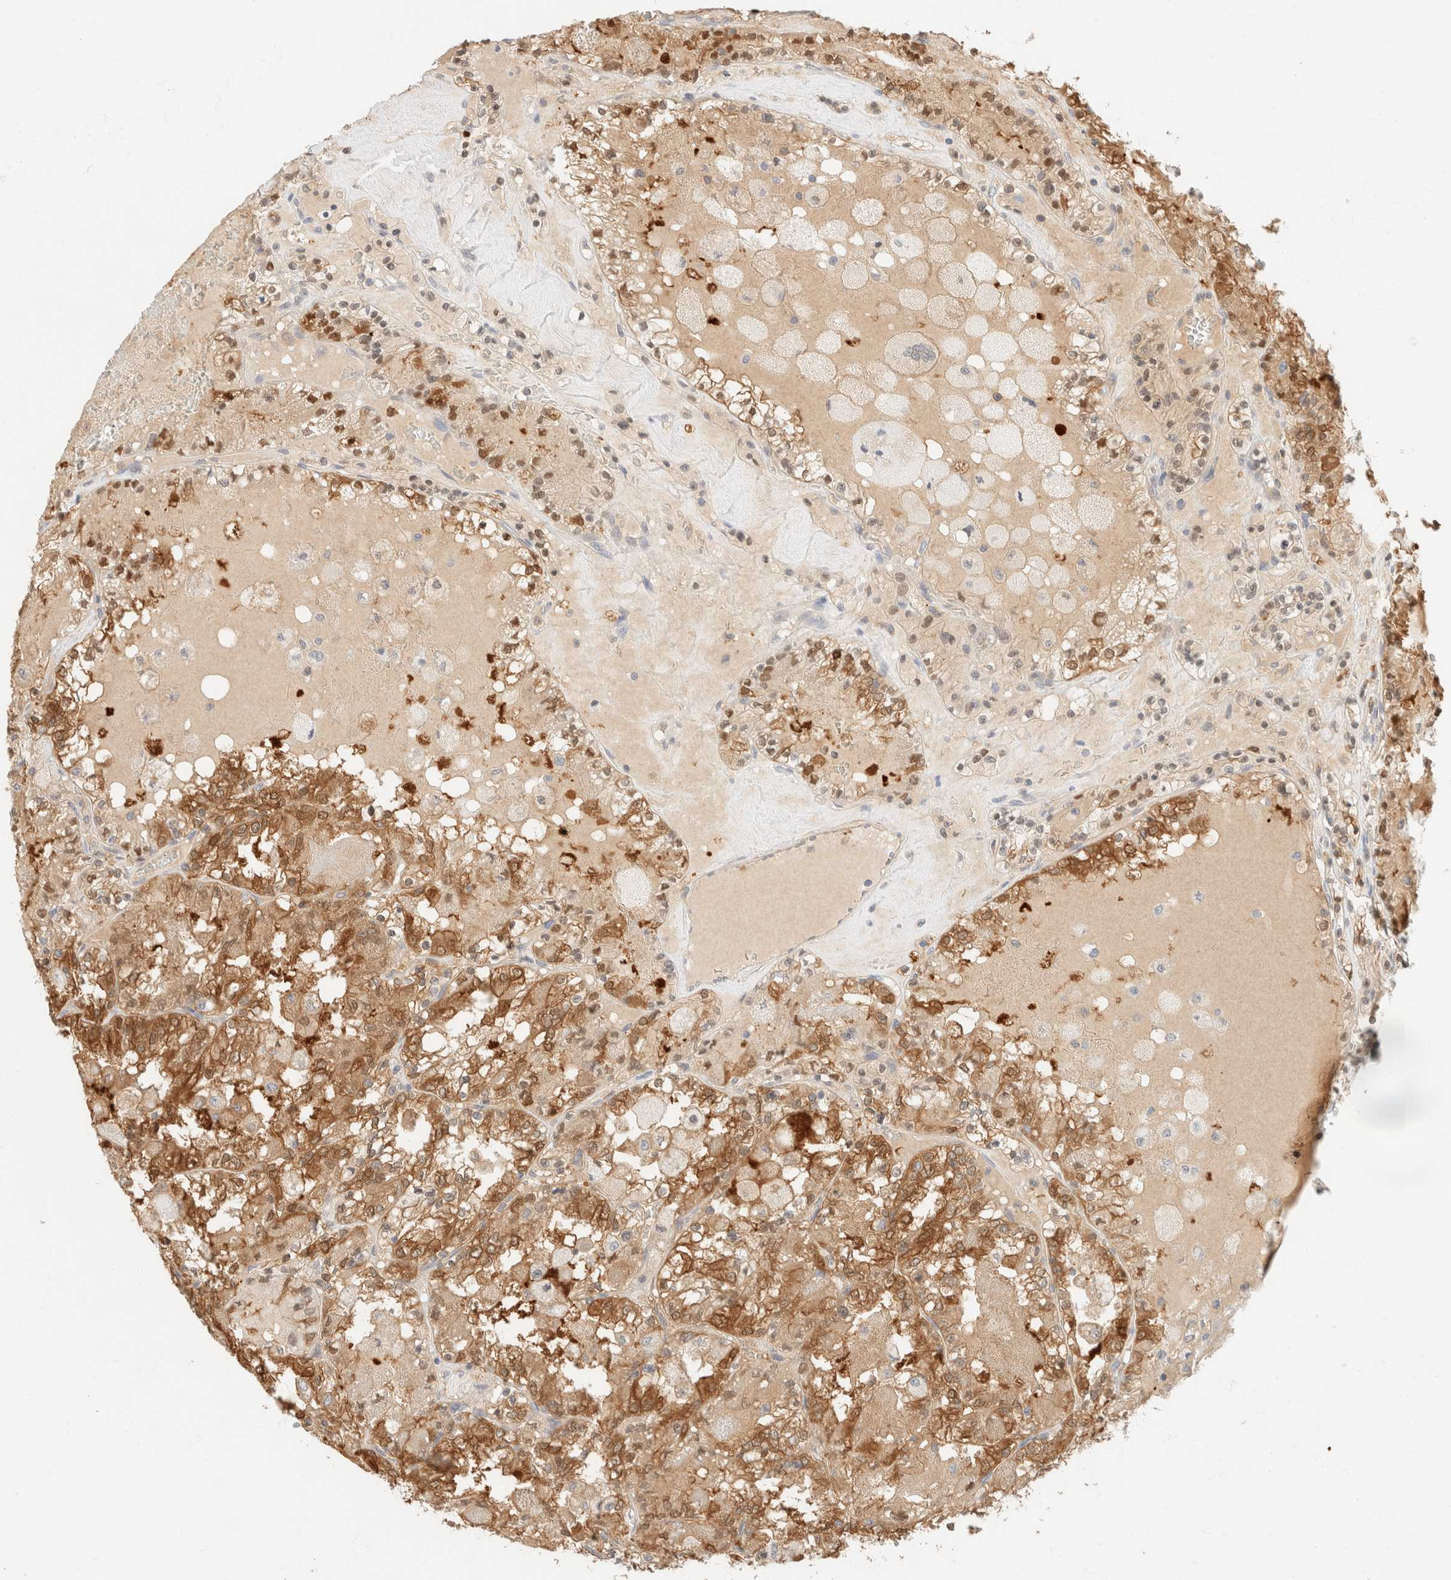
{"staining": {"intensity": "moderate", "quantity": ">75%", "location": "cytoplasmic/membranous"}, "tissue": "renal cancer", "cell_type": "Tumor cells", "image_type": "cancer", "snomed": [{"axis": "morphology", "description": "Adenocarcinoma, NOS"}, {"axis": "topography", "description": "Kidney"}], "caption": "A brown stain highlights moderate cytoplasmic/membranous expression of a protein in human renal cancer (adenocarcinoma) tumor cells. The staining was performed using DAB (3,3'-diaminobenzidine) to visualize the protein expression in brown, while the nuclei were stained in blue with hematoxylin (Magnification: 20x).", "gene": "GPI", "patient": {"sex": "female", "age": 56}}